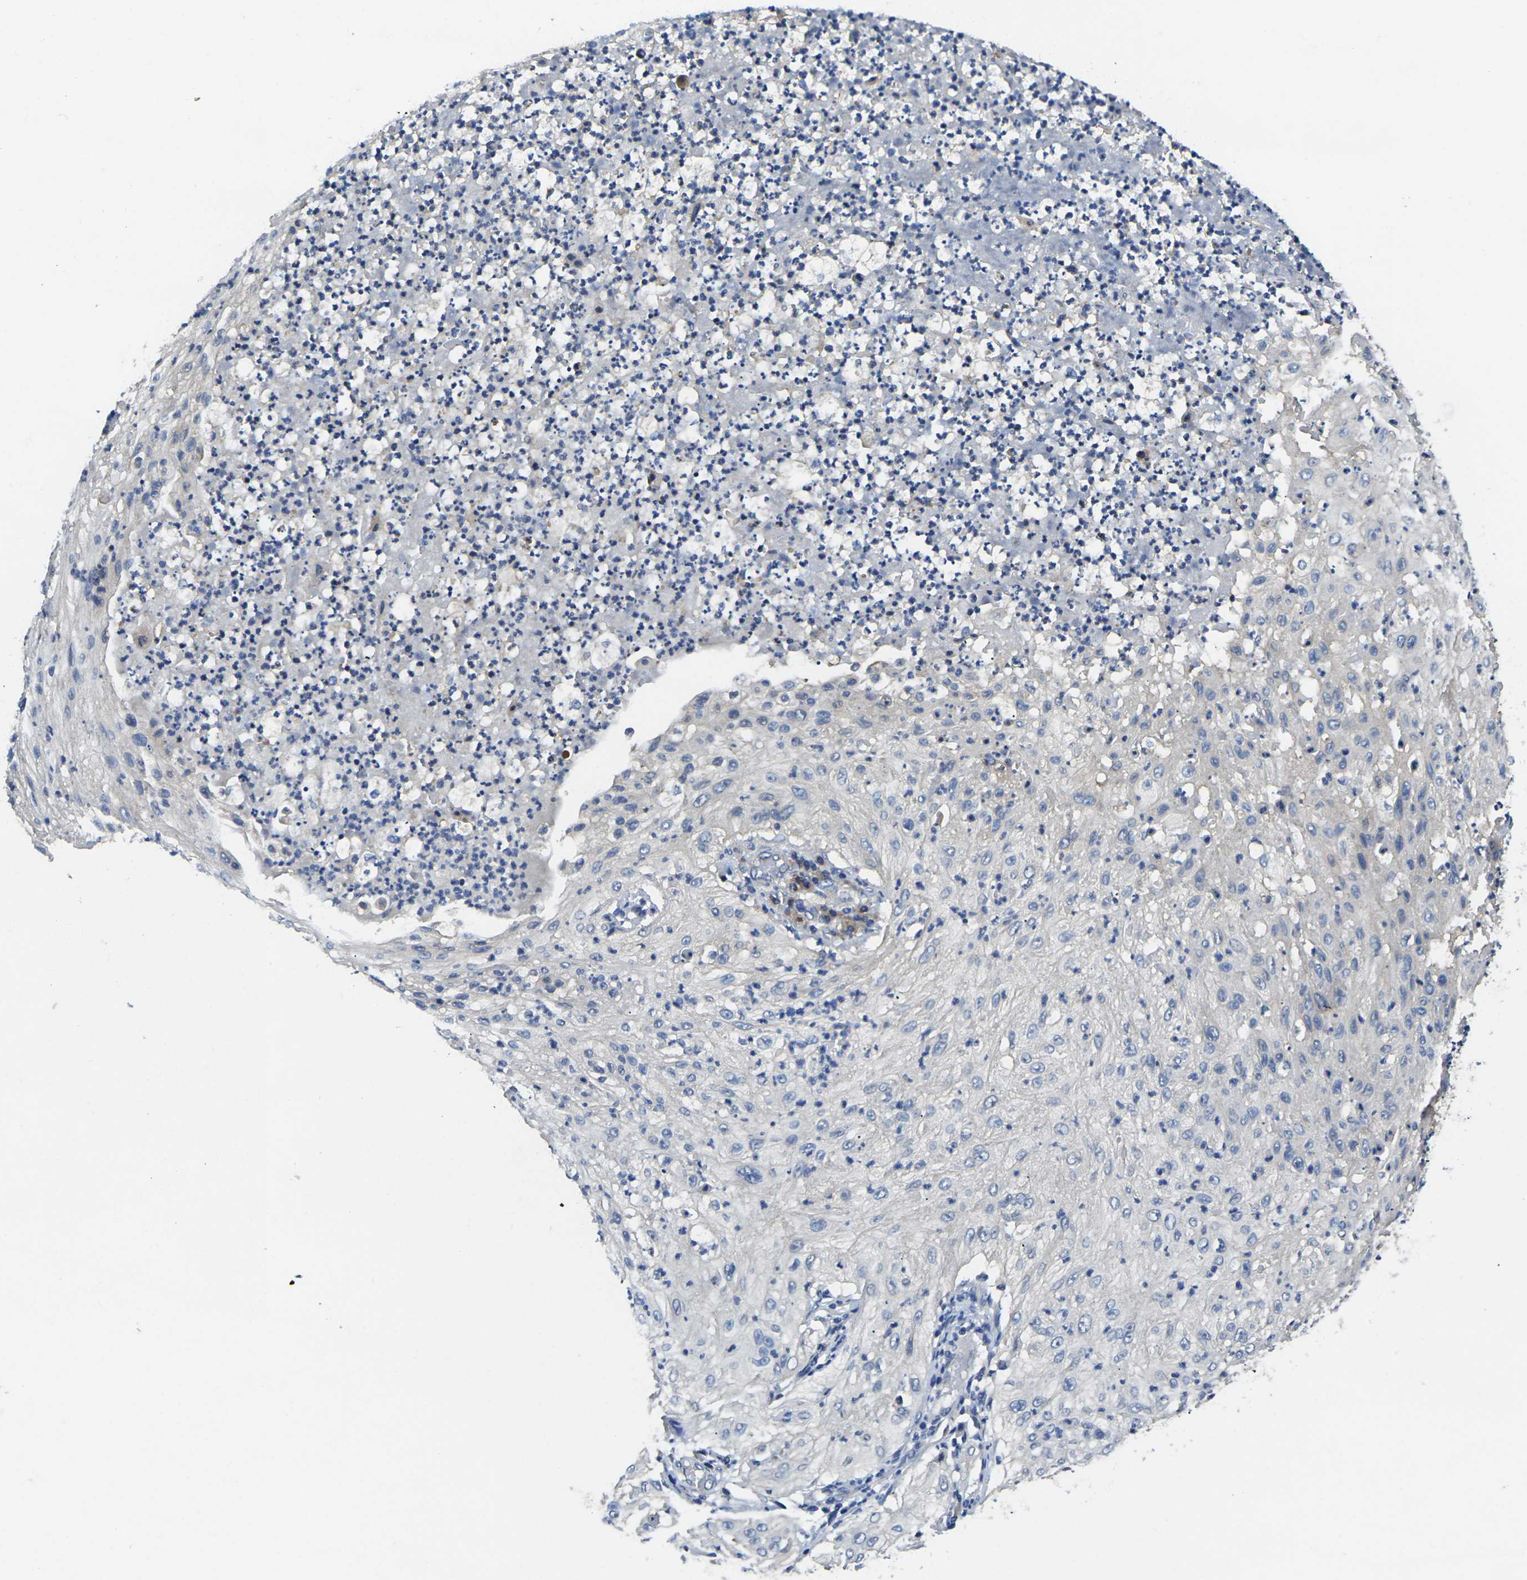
{"staining": {"intensity": "negative", "quantity": "none", "location": "none"}, "tissue": "lung cancer", "cell_type": "Tumor cells", "image_type": "cancer", "snomed": [{"axis": "morphology", "description": "Inflammation, NOS"}, {"axis": "morphology", "description": "Squamous cell carcinoma, NOS"}, {"axis": "topography", "description": "Lymph node"}, {"axis": "topography", "description": "Soft tissue"}, {"axis": "topography", "description": "Lung"}], "caption": "Immunohistochemistry of human lung cancer (squamous cell carcinoma) demonstrates no staining in tumor cells. (DAB IHC, high magnification).", "gene": "TMCC2", "patient": {"sex": "male", "age": 66}}